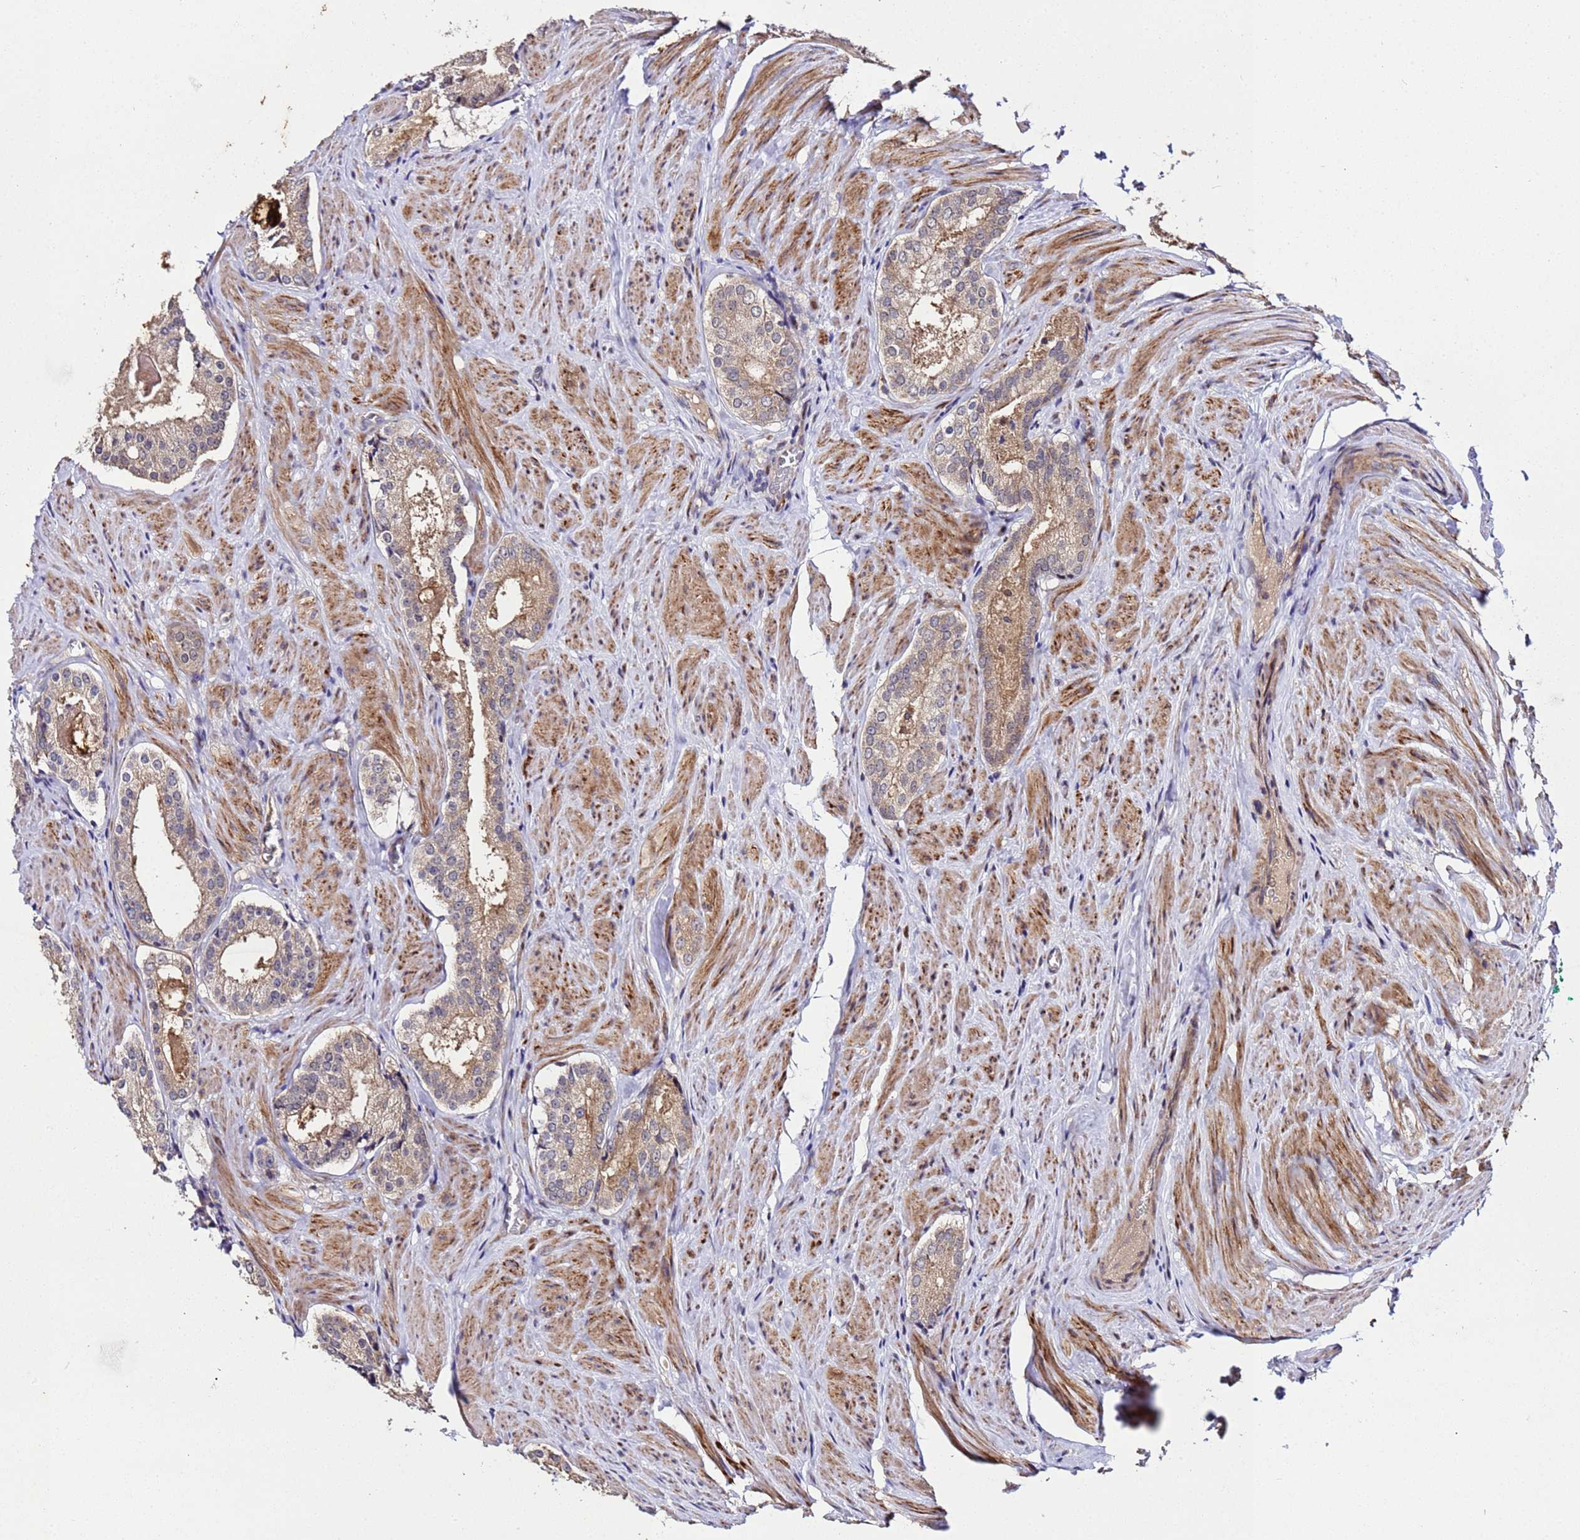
{"staining": {"intensity": "weak", "quantity": "25%-75%", "location": "cytoplasmic/membranous"}, "tissue": "prostate cancer", "cell_type": "Tumor cells", "image_type": "cancer", "snomed": [{"axis": "morphology", "description": "Adenocarcinoma, Low grade"}, {"axis": "topography", "description": "Prostate"}], "caption": "A photomicrograph of human low-grade adenocarcinoma (prostate) stained for a protein displays weak cytoplasmic/membranous brown staining in tumor cells.", "gene": "PLXDC2", "patient": {"sex": "male", "age": 54}}